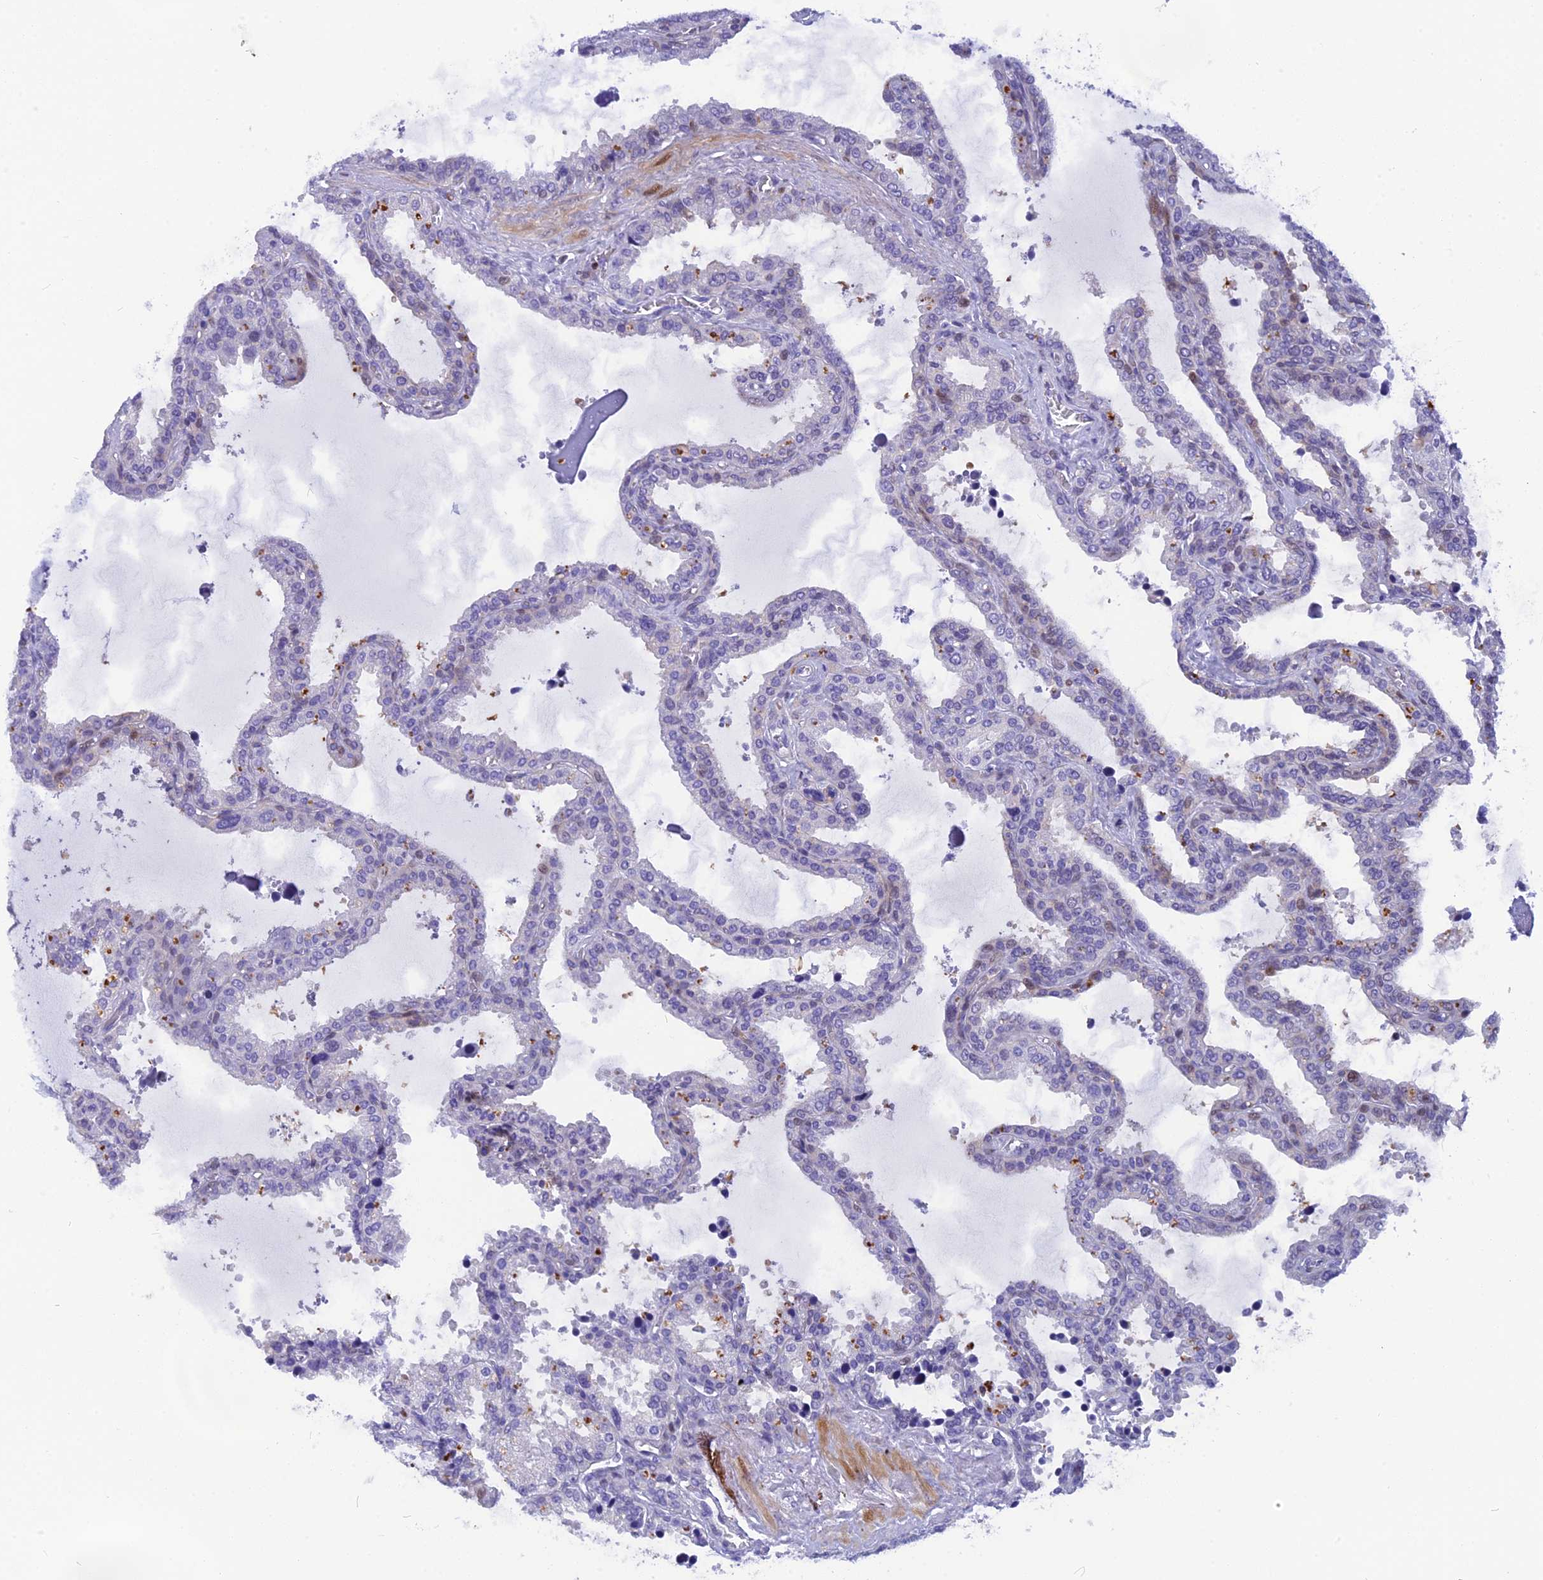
{"staining": {"intensity": "negative", "quantity": "none", "location": "none"}, "tissue": "seminal vesicle", "cell_type": "Glandular cells", "image_type": "normal", "snomed": [{"axis": "morphology", "description": "Normal tissue, NOS"}, {"axis": "topography", "description": "Seminal veicle"}], "caption": "This is an immunohistochemistry (IHC) micrograph of benign human seminal vesicle. There is no staining in glandular cells.", "gene": "NKPD1", "patient": {"sex": "male", "age": 46}}